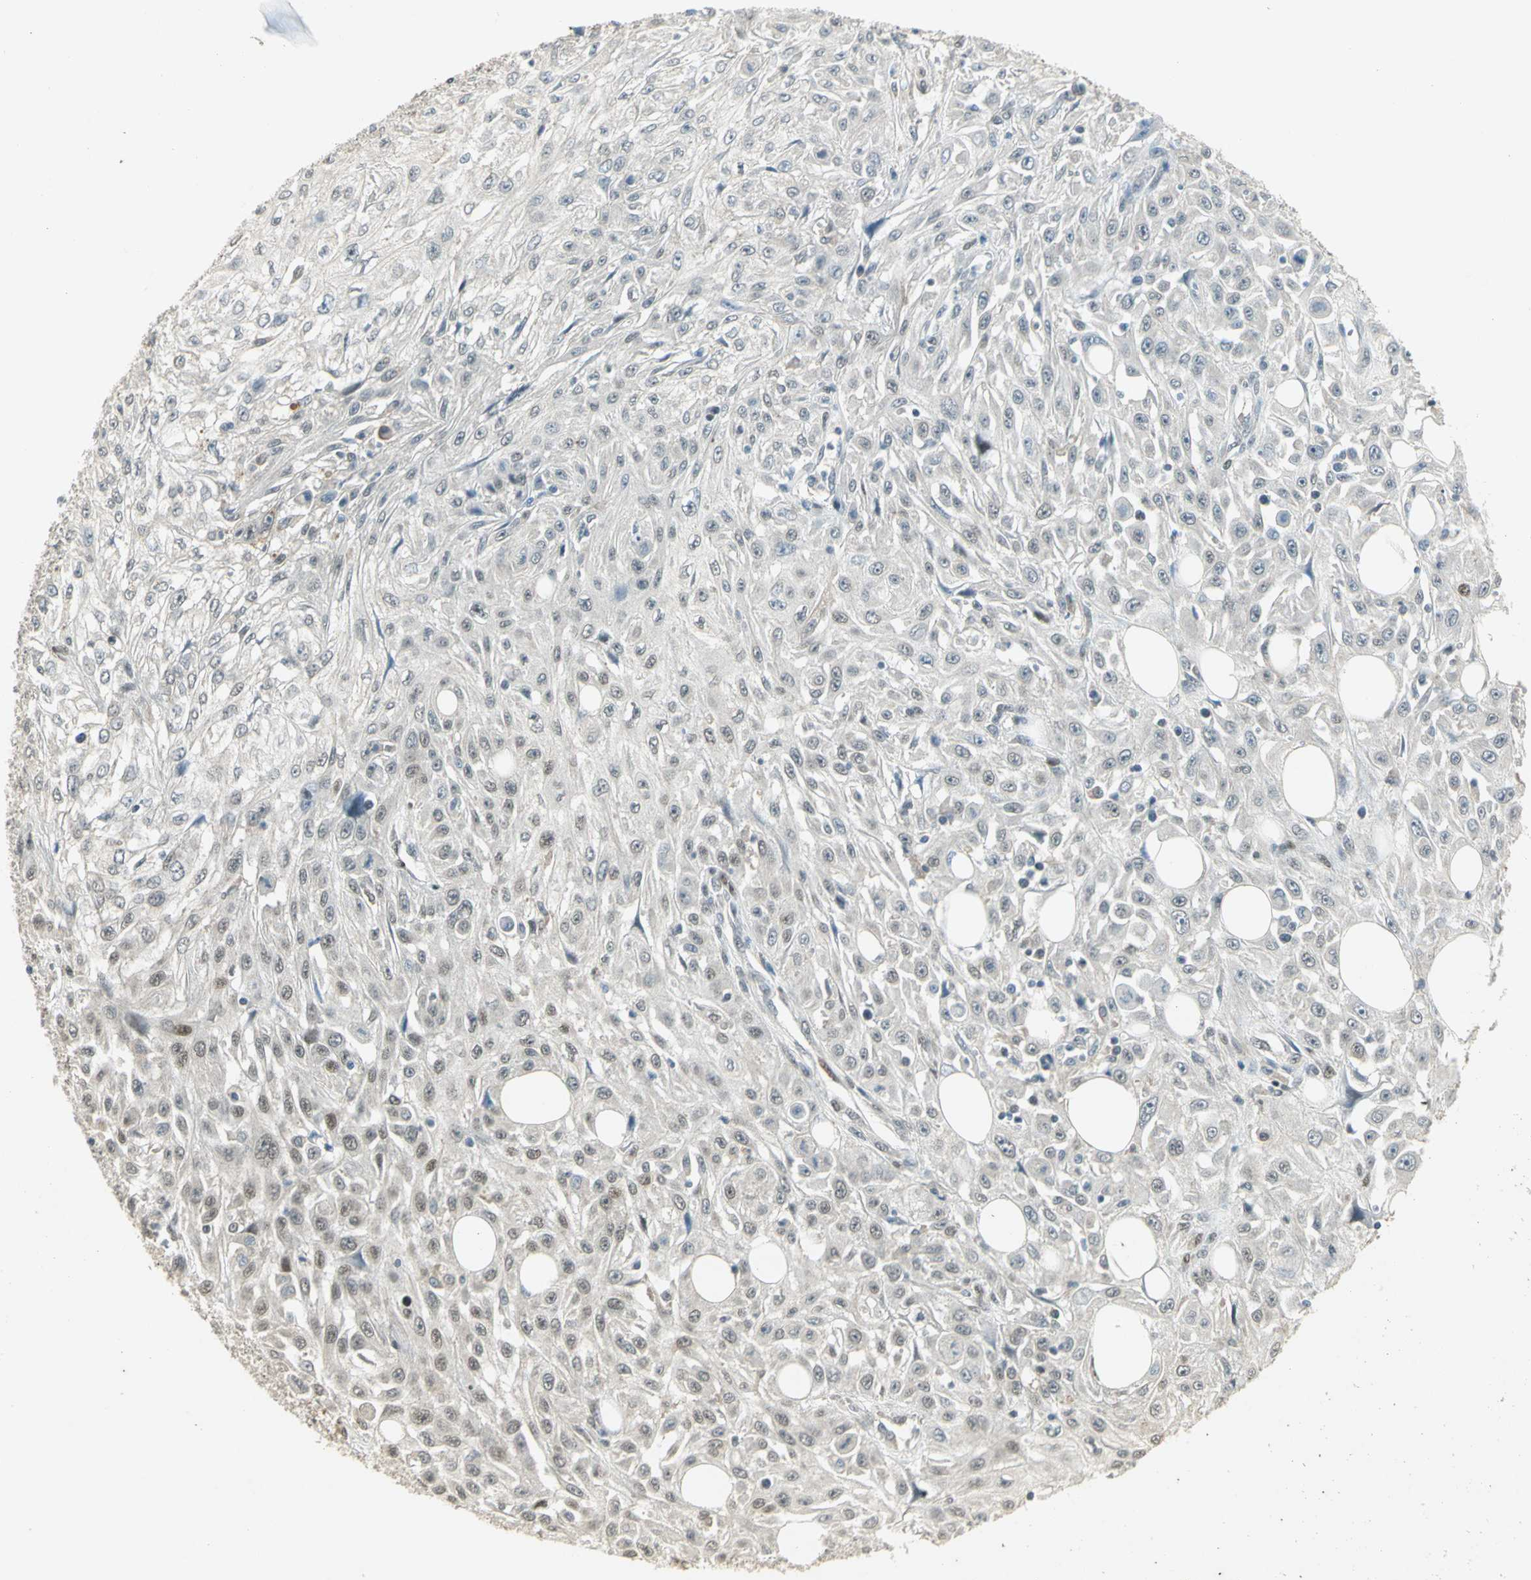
{"staining": {"intensity": "moderate", "quantity": "<25%", "location": "nuclear"}, "tissue": "skin cancer", "cell_type": "Tumor cells", "image_type": "cancer", "snomed": [{"axis": "morphology", "description": "Squamous cell carcinoma, NOS"}, {"axis": "topography", "description": "Skin"}], "caption": "Skin squamous cell carcinoma stained for a protein shows moderate nuclear positivity in tumor cells. Nuclei are stained in blue.", "gene": "AK6", "patient": {"sex": "male", "age": 75}}